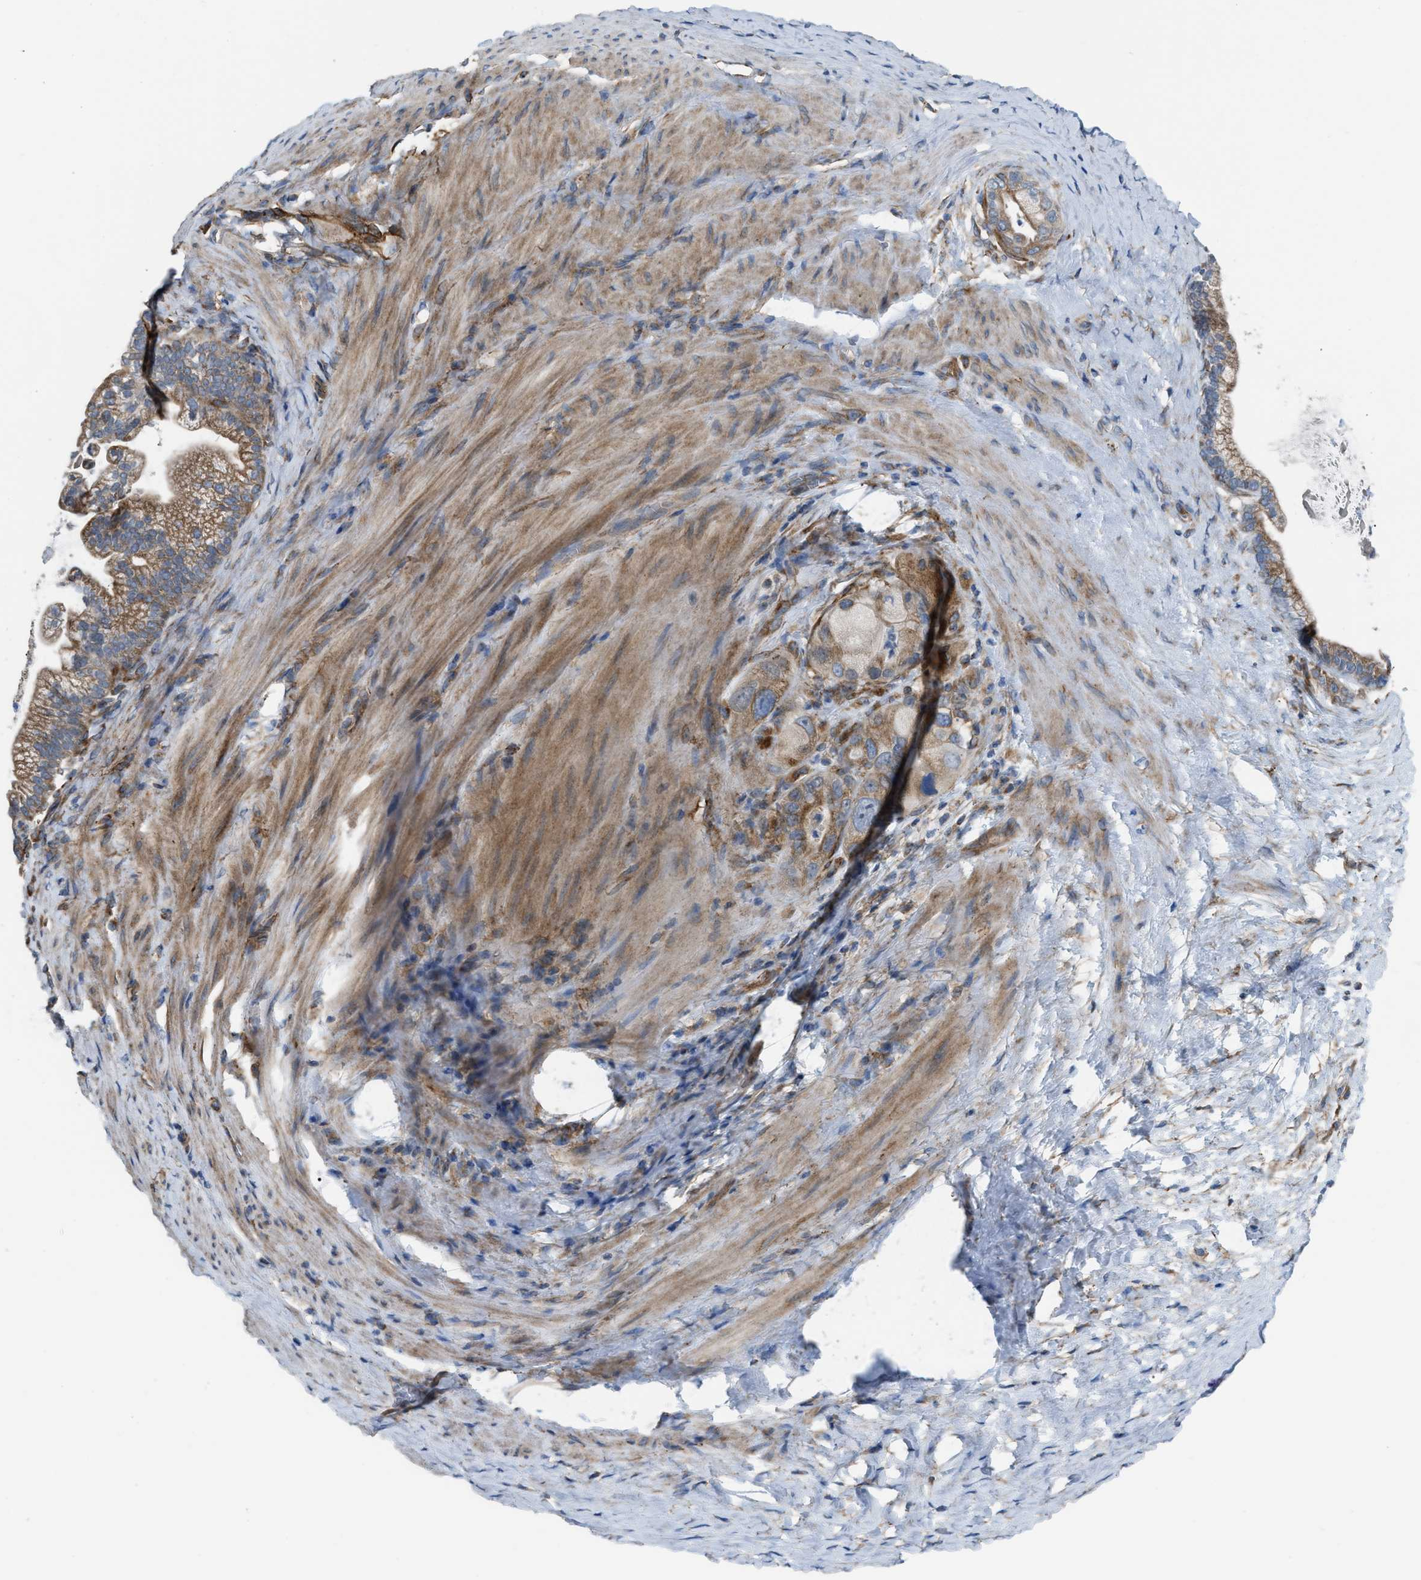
{"staining": {"intensity": "moderate", "quantity": ">75%", "location": "cytoplasmic/membranous"}, "tissue": "pancreatic cancer", "cell_type": "Tumor cells", "image_type": "cancer", "snomed": [{"axis": "morphology", "description": "Adenocarcinoma, NOS"}, {"axis": "topography", "description": "Pancreas"}], "caption": "DAB immunohistochemical staining of pancreatic cancer displays moderate cytoplasmic/membranous protein expression in approximately >75% of tumor cells.", "gene": "SLC10A3", "patient": {"sex": "male", "age": 69}}